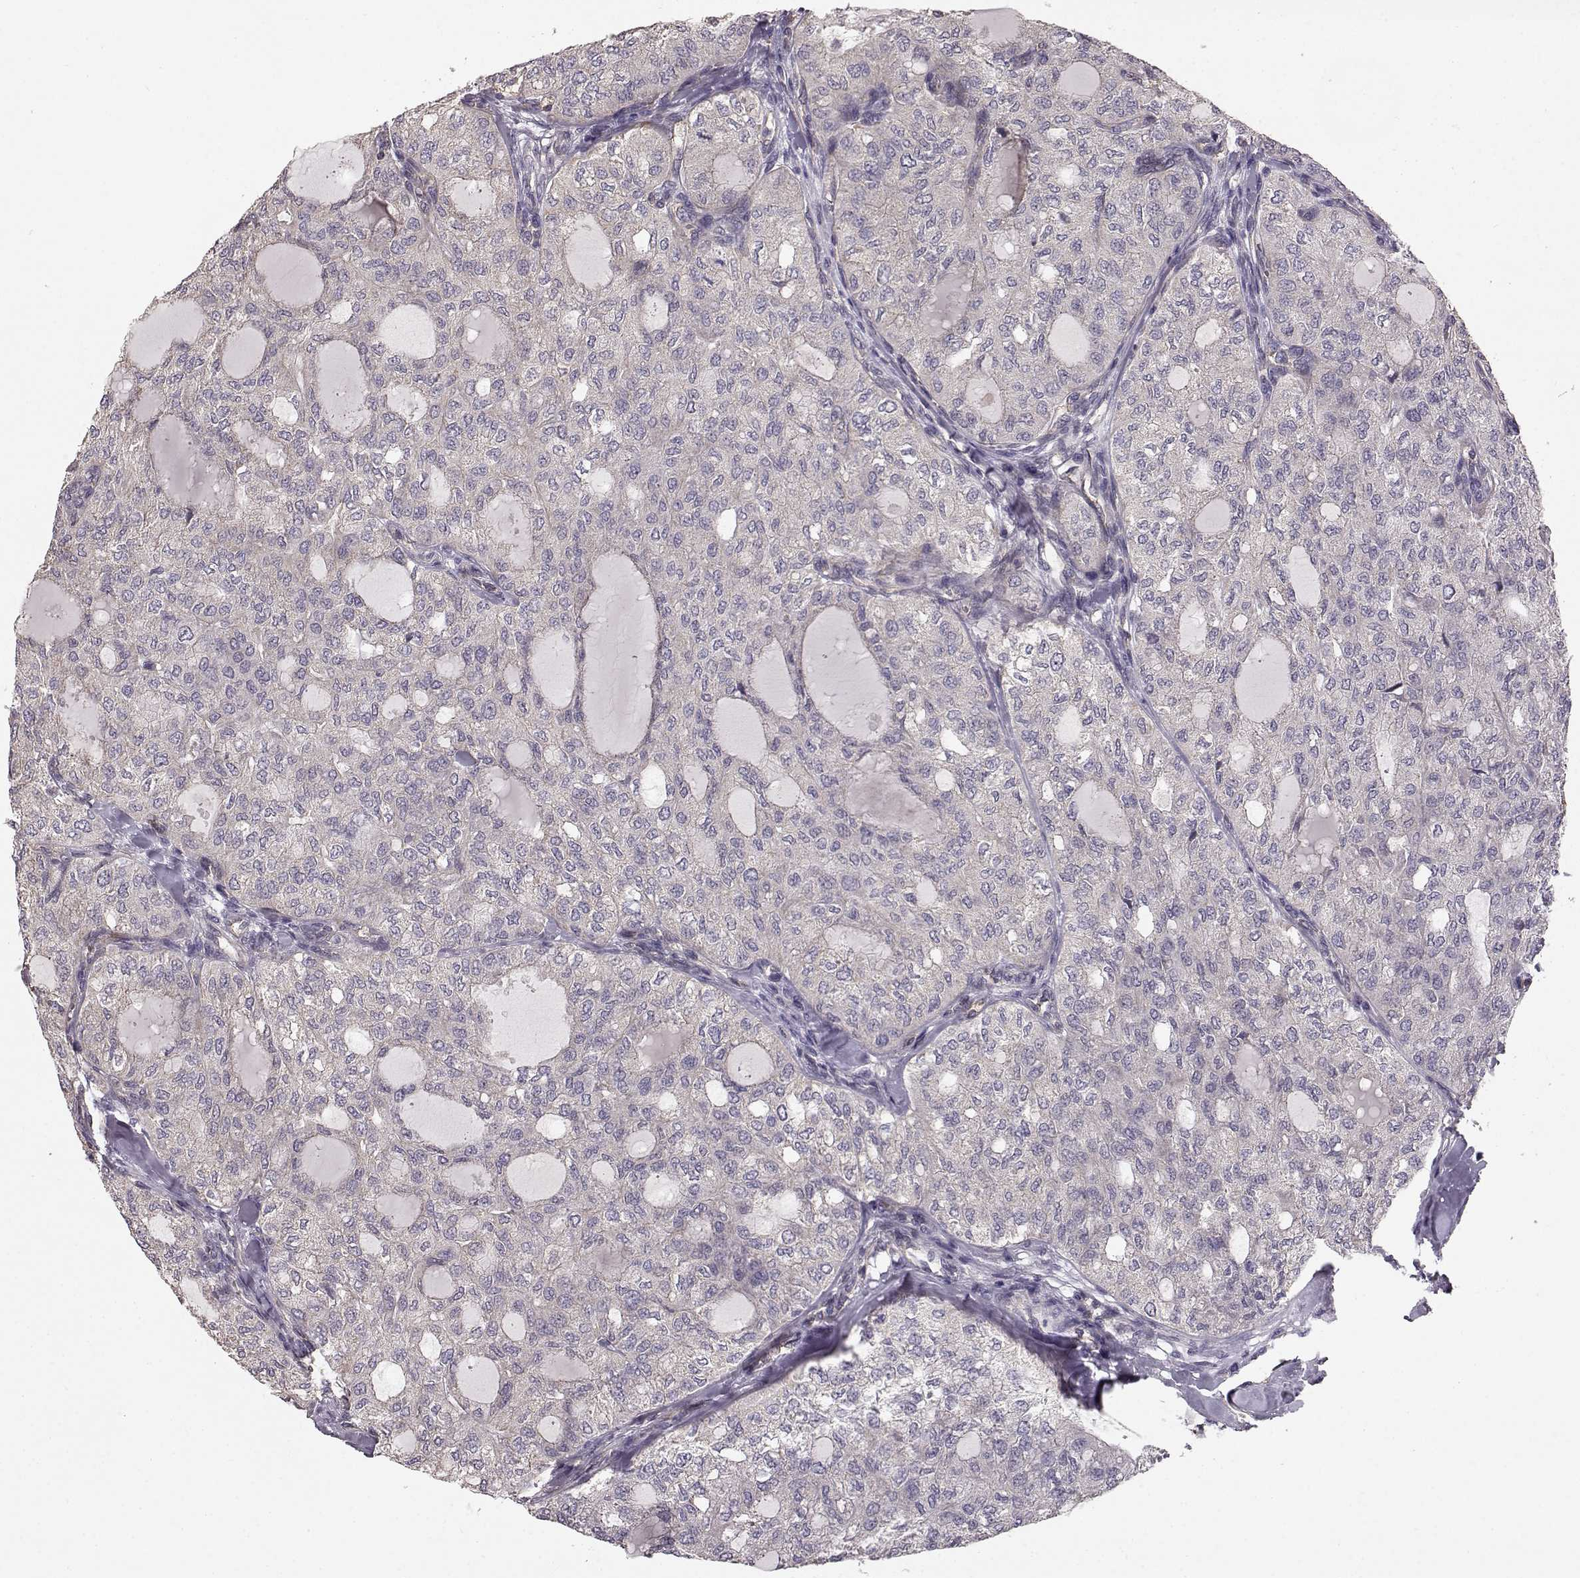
{"staining": {"intensity": "negative", "quantity": "none", "location": "none"}, "tissue": "thyroid cancer", "cell_type": "Tumor cells", "image_type": "cancer", "snomed": [{"axis": "morphology", "description": "Follicular adenoma carcinoma, NOS"}, {"axis": "topography", "description": "Thyroid gland"}], "caption": "High power microscopy micrograph of an IHC histopathology image of thyroid cancer (follicular adenoma carcinoma), revealing no significant positivity in tumor cells.", "gene": "ERBB3", "patient": {"sex": "male", "age": 75}}